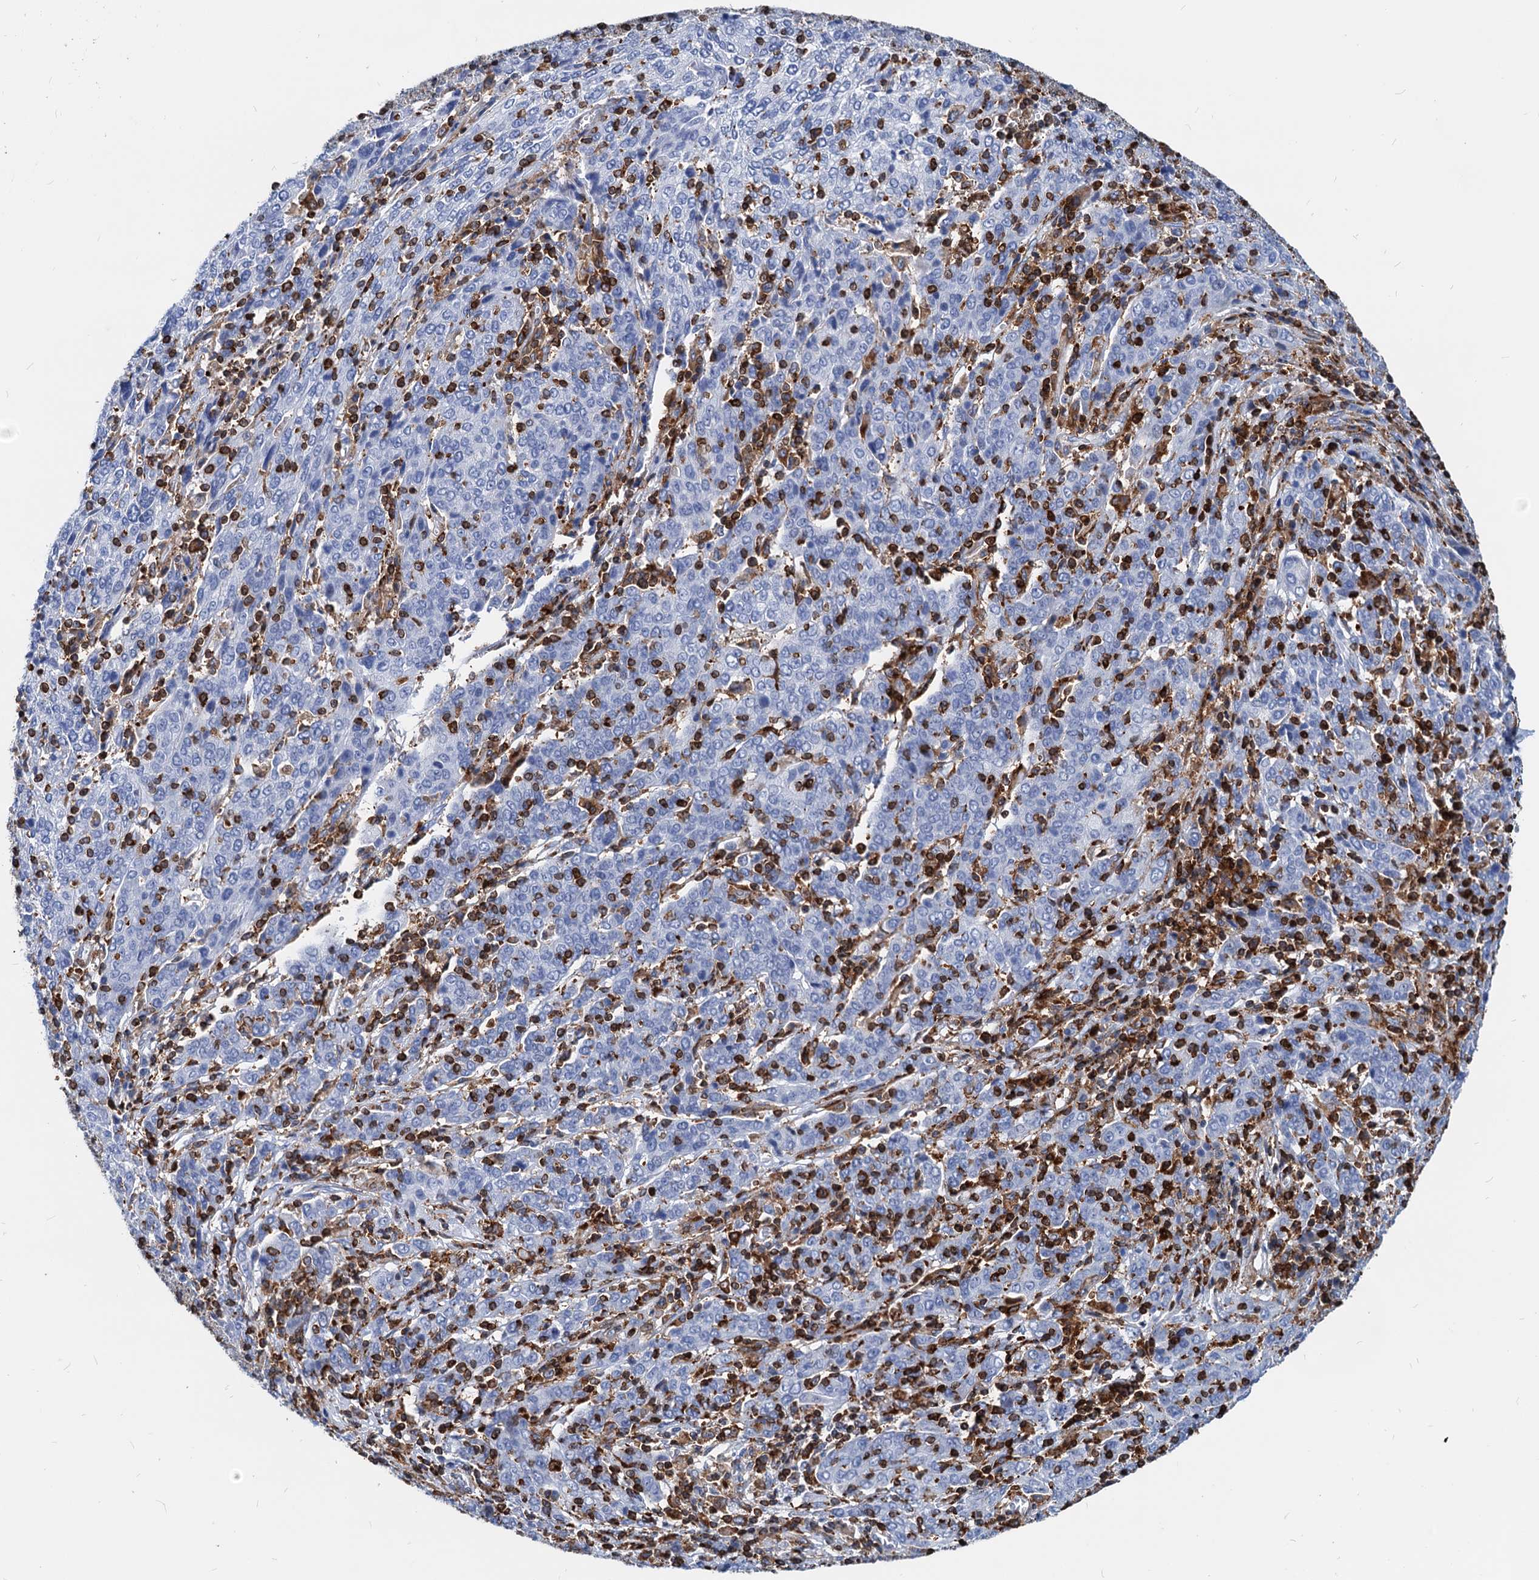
{"staining": {"intensity": "negative", "quantity": "none", "location": "none"}, "tissue": "cervical cancer", "cell_type": "Tumor cells", "image_type": "cancer", "snomed": [{"axis": "morphology", "description": "Squamous cell carcinoma, NOS"}, {"axis": "topography", "description": "Cervix"}], "caption": "Tumor cells are negative for protein expression in human squamous cell carcinoma (cervical). The staining was performed using DAB to visualize the protein expression in brown, while the nuclei were stained in blue with hematoxylin (Magnification: 20x).", "gene": "LCP2", "patient": {"sex": "female", "age": 67}}